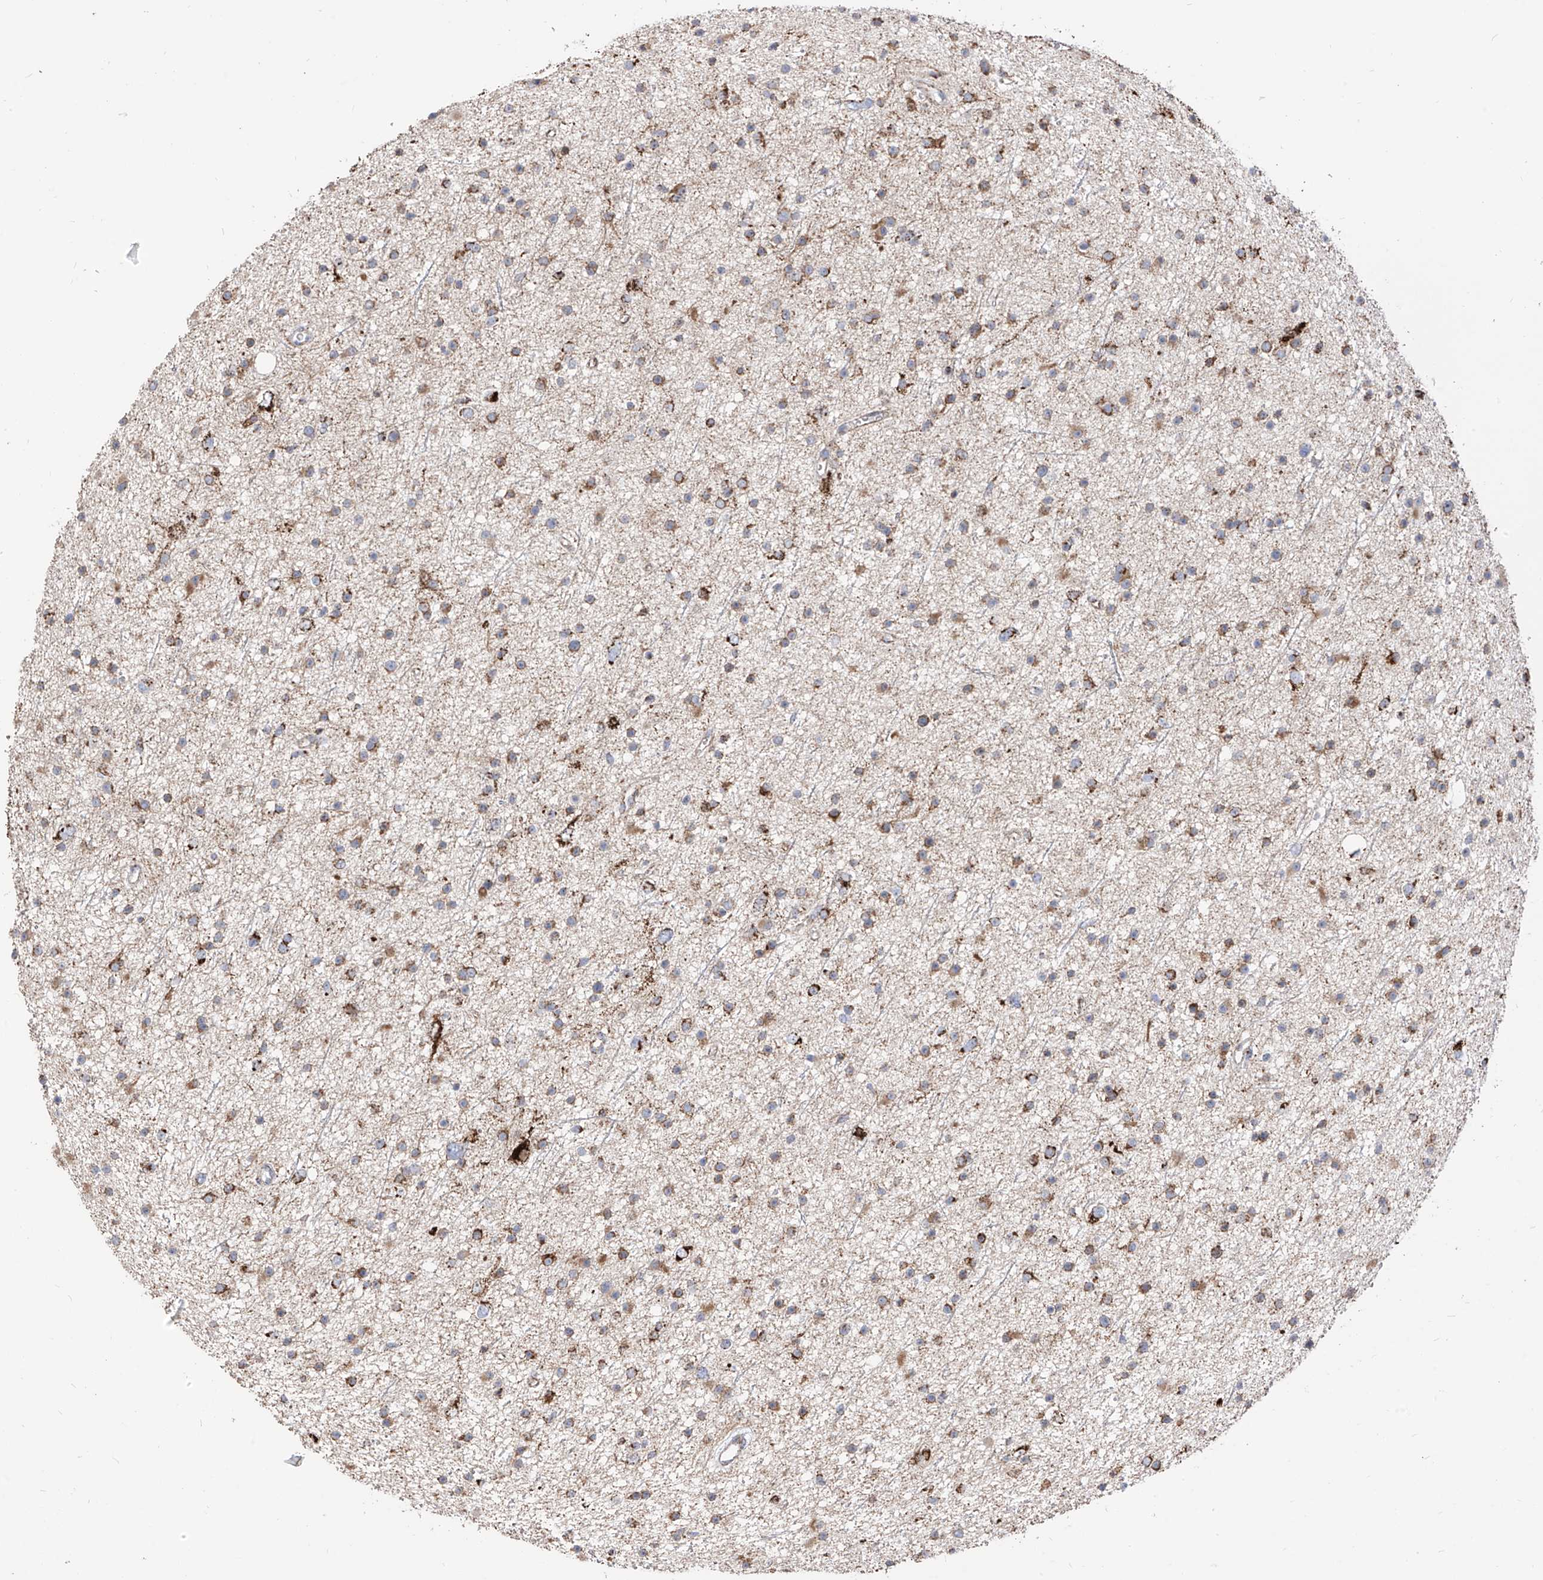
{"staining": {"intensity": "strong", "quantity": "25%-75%", "location": "cytoplasmic/membranous"}, "tissue": "glioma", "cell_type": "Tumor cells", "image_type": "cancer", "snomed": [{"axis": "morphology", "description": "Glioma, malignant, Low grade"}, {"axis": "topography", "description": "Cerebral cortex"}], "caption": "Protein expression analysis of low-grade glioma (malignant) reveals strong cytoplasmic/membranous positivity in approximately 25%-75% of tumor cells.", "gene": "COX5B", "patient": {"sex": "female", "age": 39}}